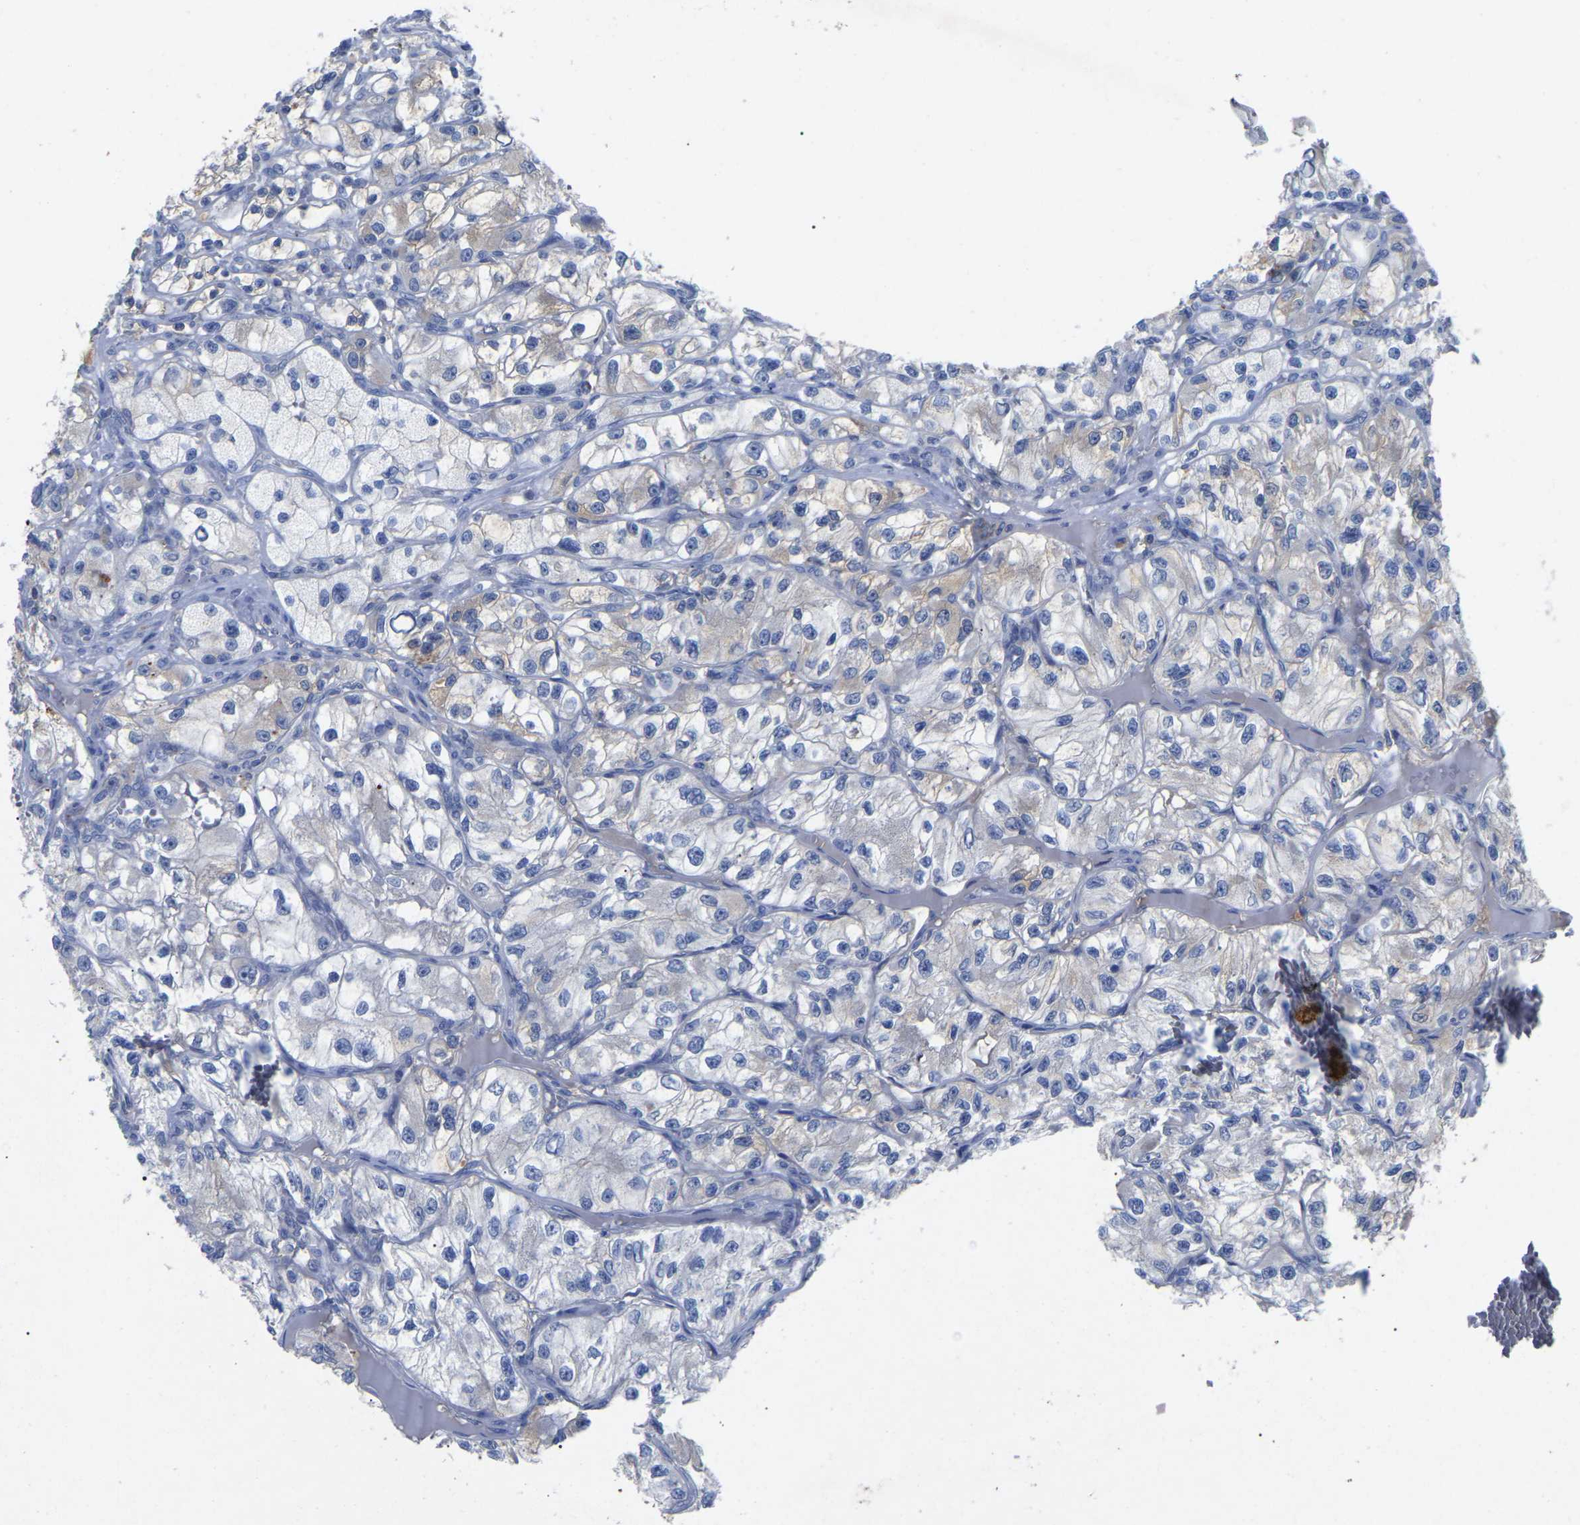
{"staining": {"intensity": "negative", "quantity": "none", "location": "none"}, "tissue": "renal cancer", "cell_type": "Tumor cells", "image_type": "cancer", "snomed": [{"axis": "morphology", "description": "Adenocarcinoma, NOS"}, {"axis": "topography", "description": "Kidney"}], "caption": "Renal adenocarcinoma was stained to show a protein in brown. There is no significant expression in tumor cells.", "gene": "SMPD2", "patient": {"sex": "female", "age": 57}}